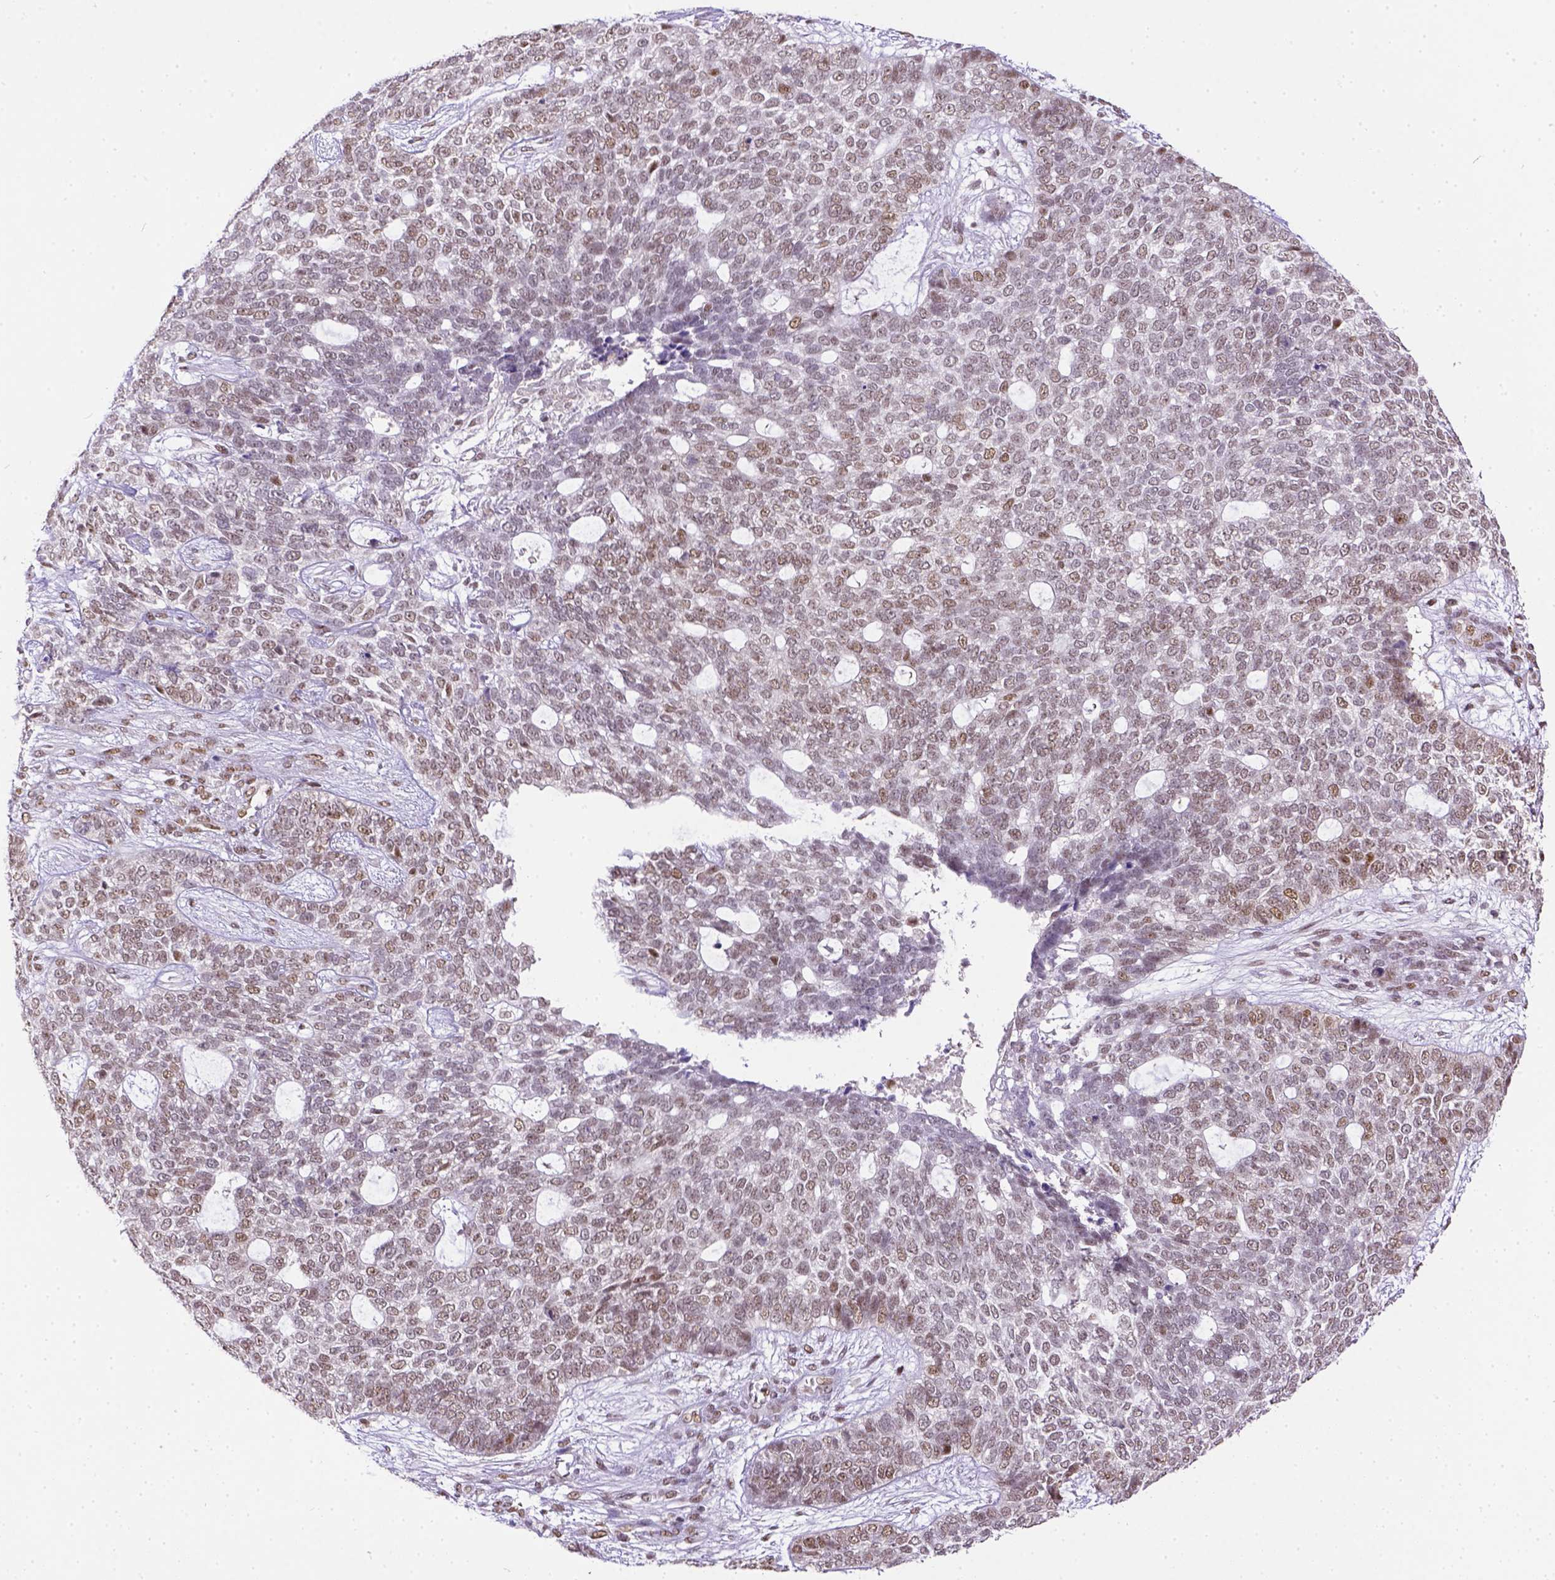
{"staining": {"intensity": "weak", "quantity": ">75%", "location": "nuclear"}, "tissue": "skin cancer", "cell_type": "Tumor cells", "image_type": "cancer", "snomed": [{"axis": "morphology", "description": "Basal cell carcinoma"}, {"axis": "topography", "description": "Skin"}], "caption": "Human skin cancer (basal cell carcinoma) stained with a protein marker reveals weak staining in tumor cells.", "gene": "ERCC1", "patient": {"sex": "female", "age": 69}}